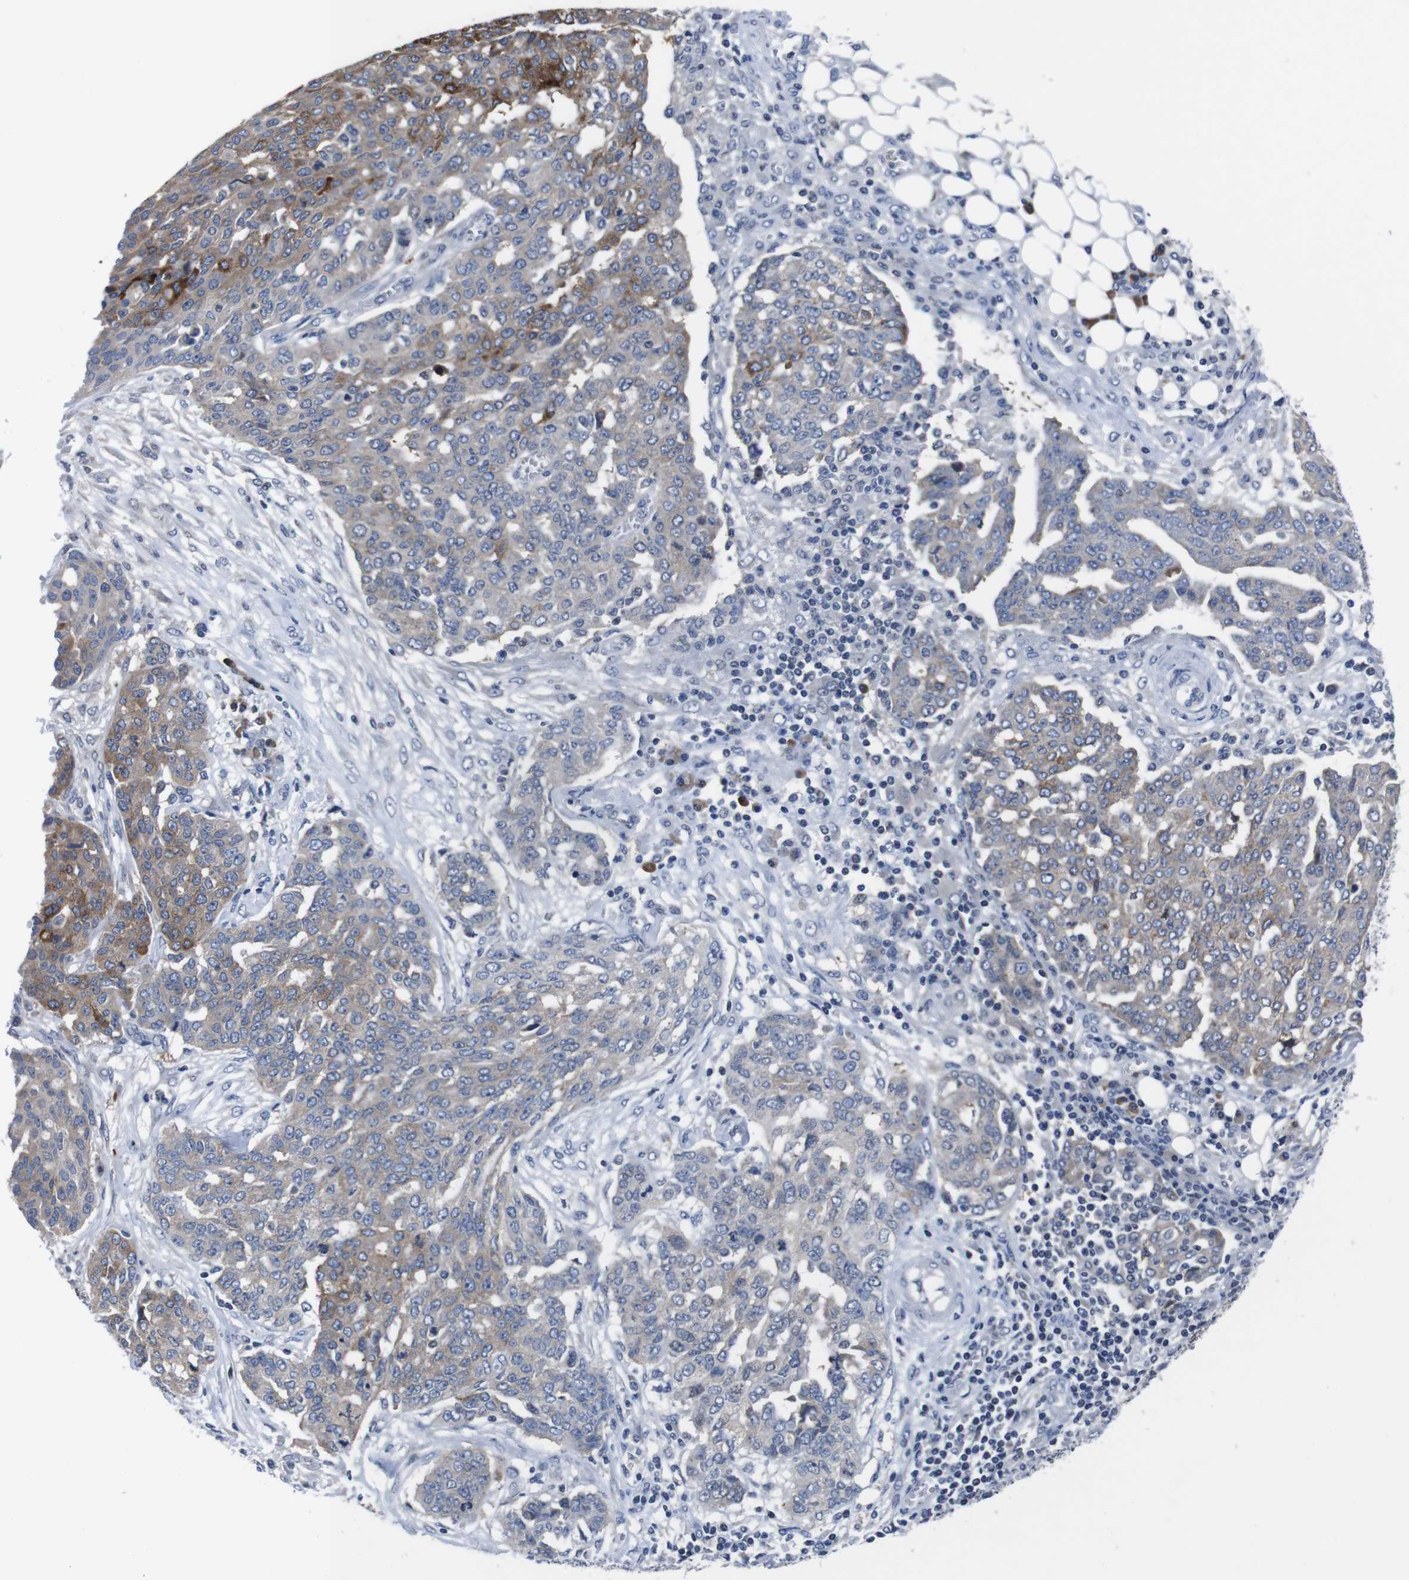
{"staining": {"intensity": "moderate", "quantity": "25%-75%", "location": "cytoplasmic/membranous"}, "tissue": "ovarian cancer", "cell_type": "Tumor cells", "image_type": "cancer", "snomed": [{"axis": "morphology", "description": "Cystadenocarcinoma, serous, NOS"}, {"axis": "topography", "description": "Soft tissue"}, {"axis": "topography", "description": "Ovary"}], "caption": "Ovarian serous cystadenocarcinoma stained for a protein reveals moderate cytoplasmic/membranous positivity in tumor cells. The staining is performed using DAB brown chromogen to label protein expression. The nuclei are counter-stained blue using hematoxylin.", "gene": "SEMA4B", "patient": {"sex": "female", "age": 57}}